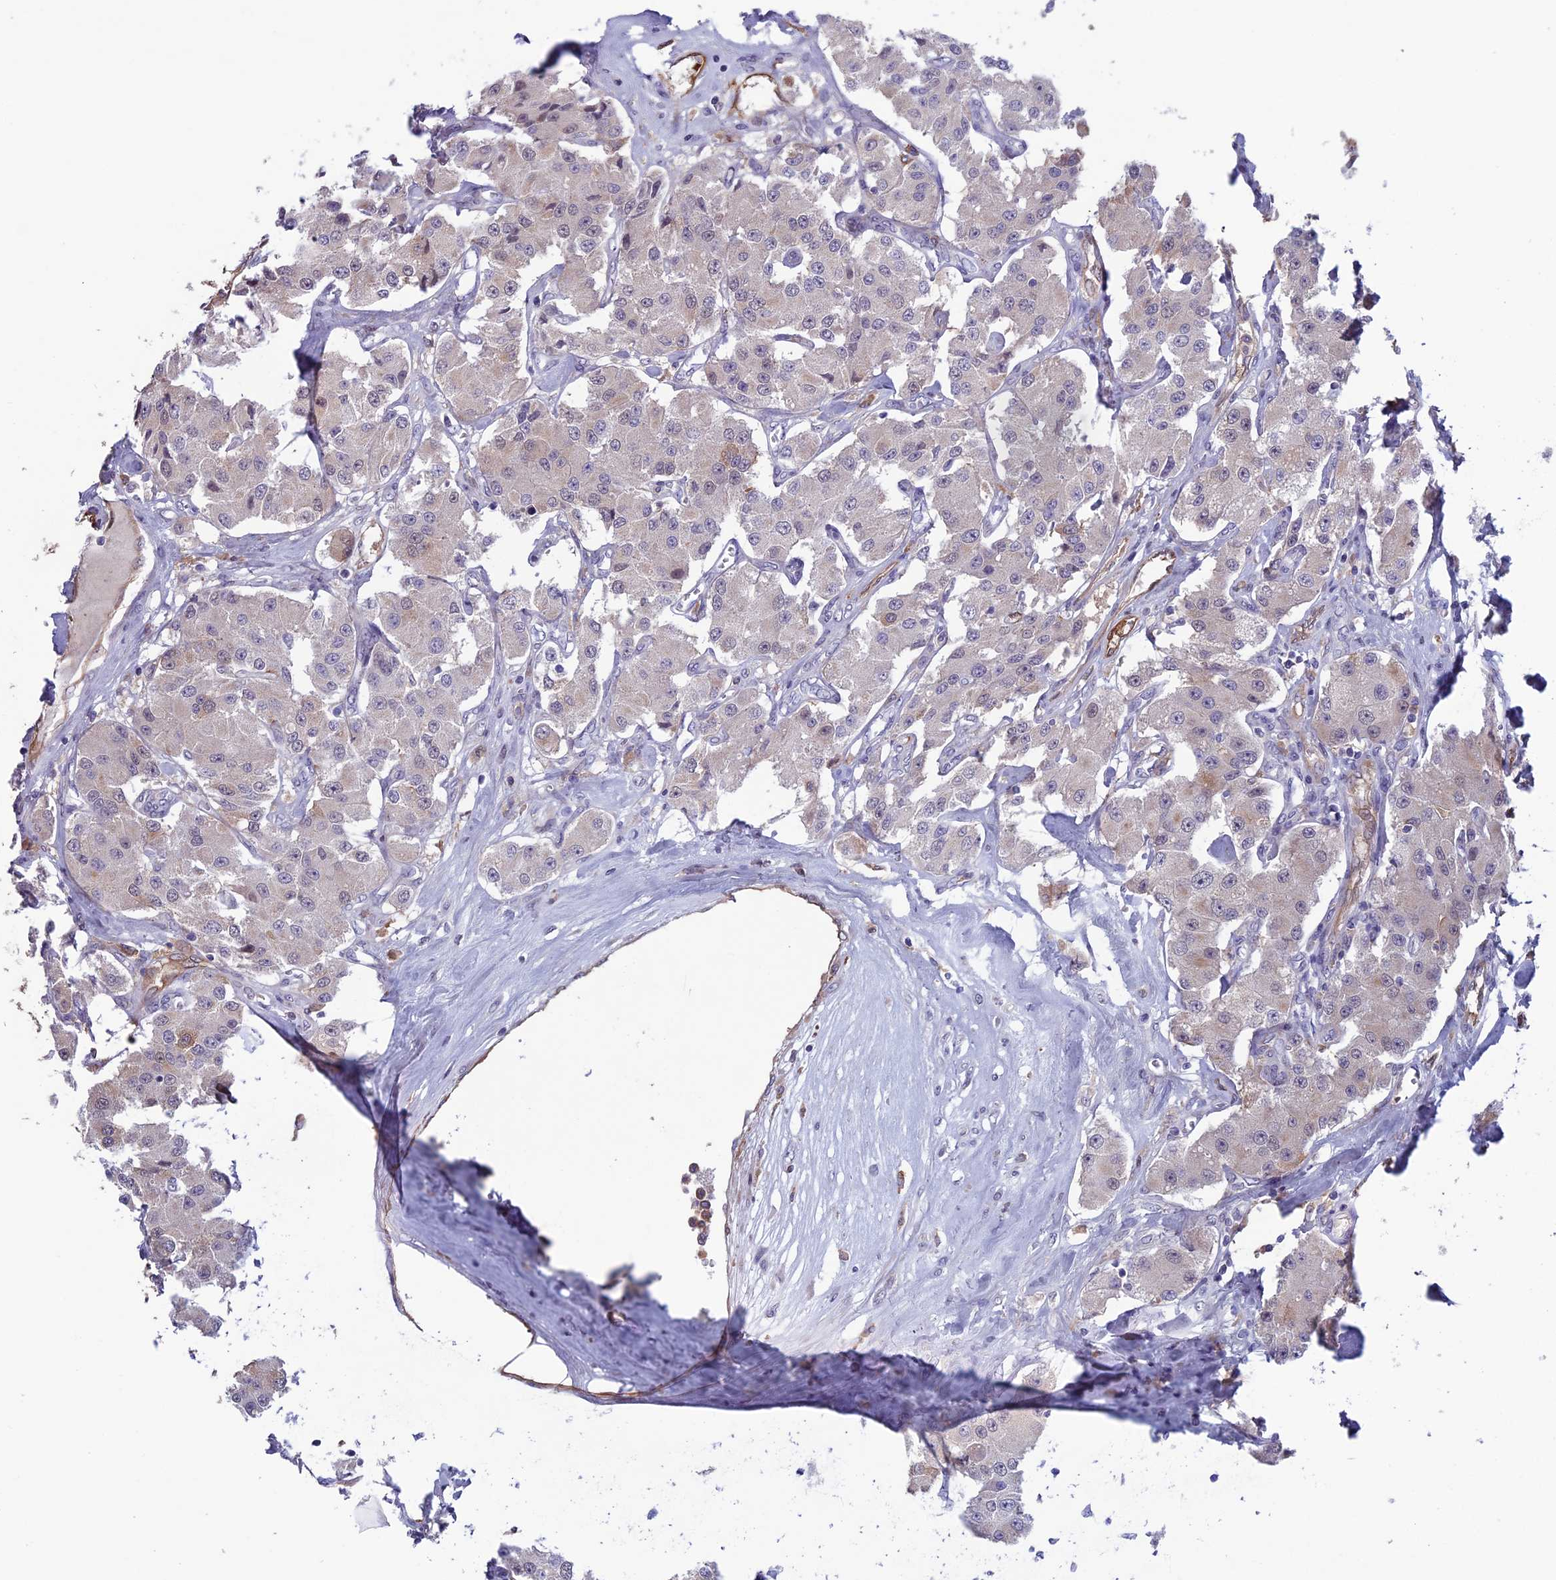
{"staining": {"intensity": "weak", "quantity": "<25%", "location": "cytoplasmic/membranous"}, "tissue": "carcinoid", "cell_type": "Tumor cells", "image_type": "cancer", "snomed": [{"axis": "morphology", "description": "Carcinoid, malignant, NOS"}, {"axis": "topography", "description": "Pancreas"}], "caption": "High magnification brightfield microscopy of carcinoid stained with DAB (brown) and counterstained with hematoxylin (blue): tumor cells show no significant expression.", "gene": "MAST2", "patient": {"sex": "male", "age": 41}}